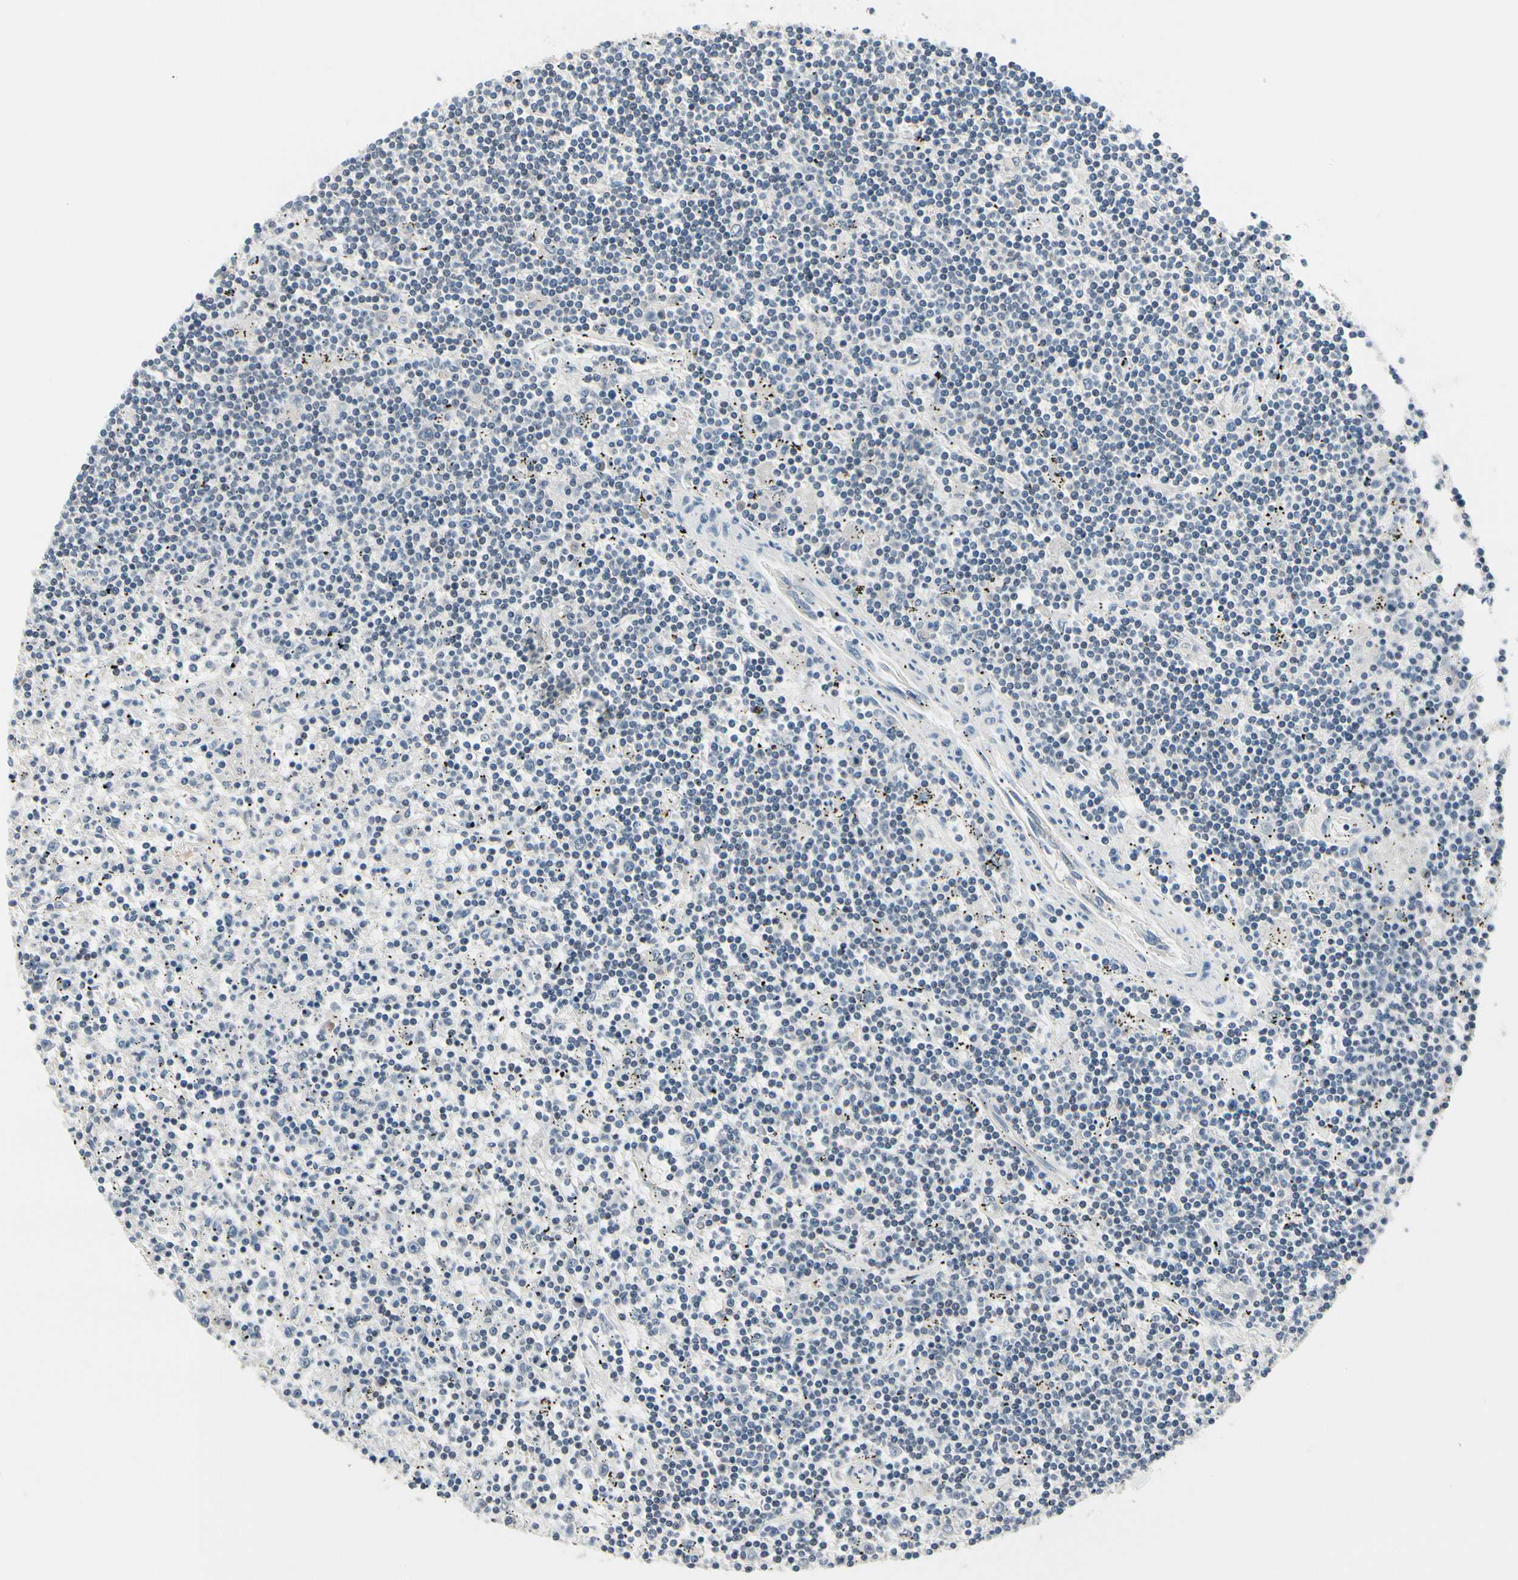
{"staining": {"intensity": "negative", "quantity": "none", "location": "none"}, "tissue": "lymphoma", "cell_type": "Tumor cells", "image_type": "cancer", "snomed": [{"axis": "morphology", "description": "Malignant lymphoma, non-Hodgkin's type, Low grade"}, {"axis": "topography", "description": "Spleen"}], "caption": "Tumor cells show no significant expression in lymphoma. (DAB immunohistochemistry (IHC) with hematoxylin counter stain).", "gene": "PRDX6", "patient": {"sex": "male", "age": 76}}